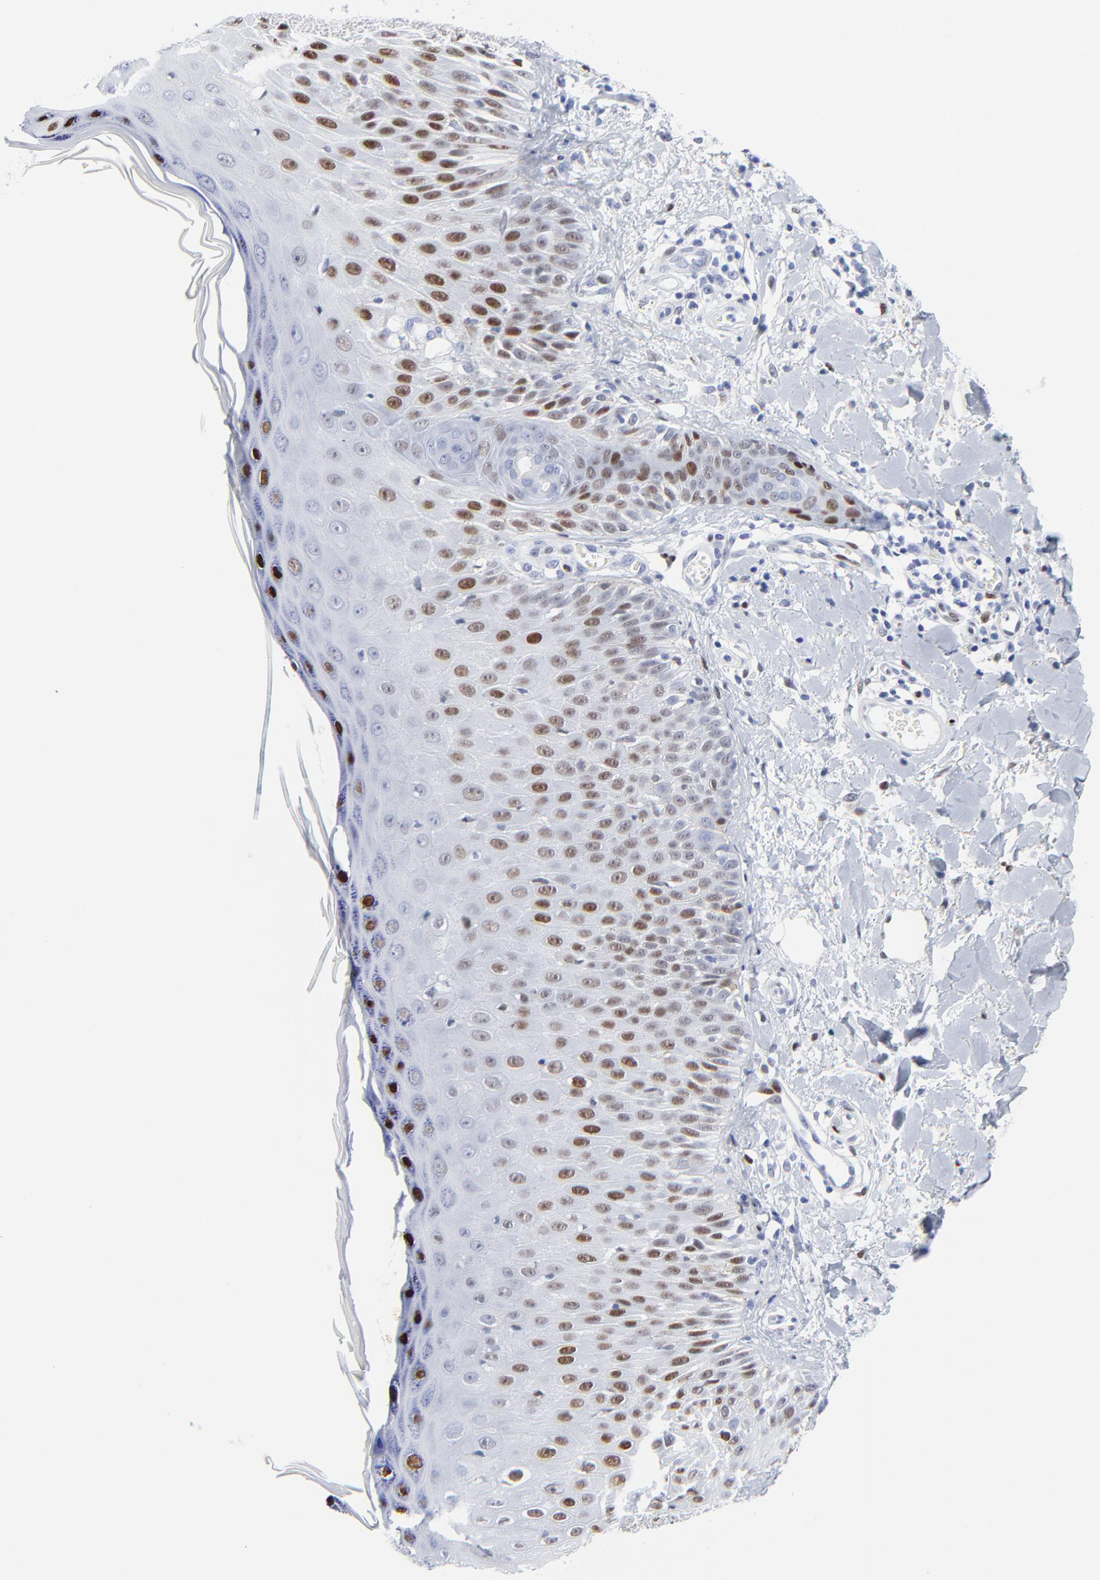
{"staining": {"intensity": "moderate", "quantity": "25%-75%", "location": "nuclear"}, "tissue": "skin cancer", "cell_type": "Tumor cells", "image_type": "cancer", "snomed": [{"axis": "morphology", "description": "Squamous cell carcinoma, NOS"}, {"axis": "topography", "description": "Skin"}], "caption": "Protein expression analysis of skin squamous cell carcinoma displays moderate nuclear positivity in approximately 25%-75% of tumor cells. Ihc stains the protein of interest in brown and the nuclei are stained blue.", "gene": "JUN", "patient": {"sex": "male", "age": 24}}